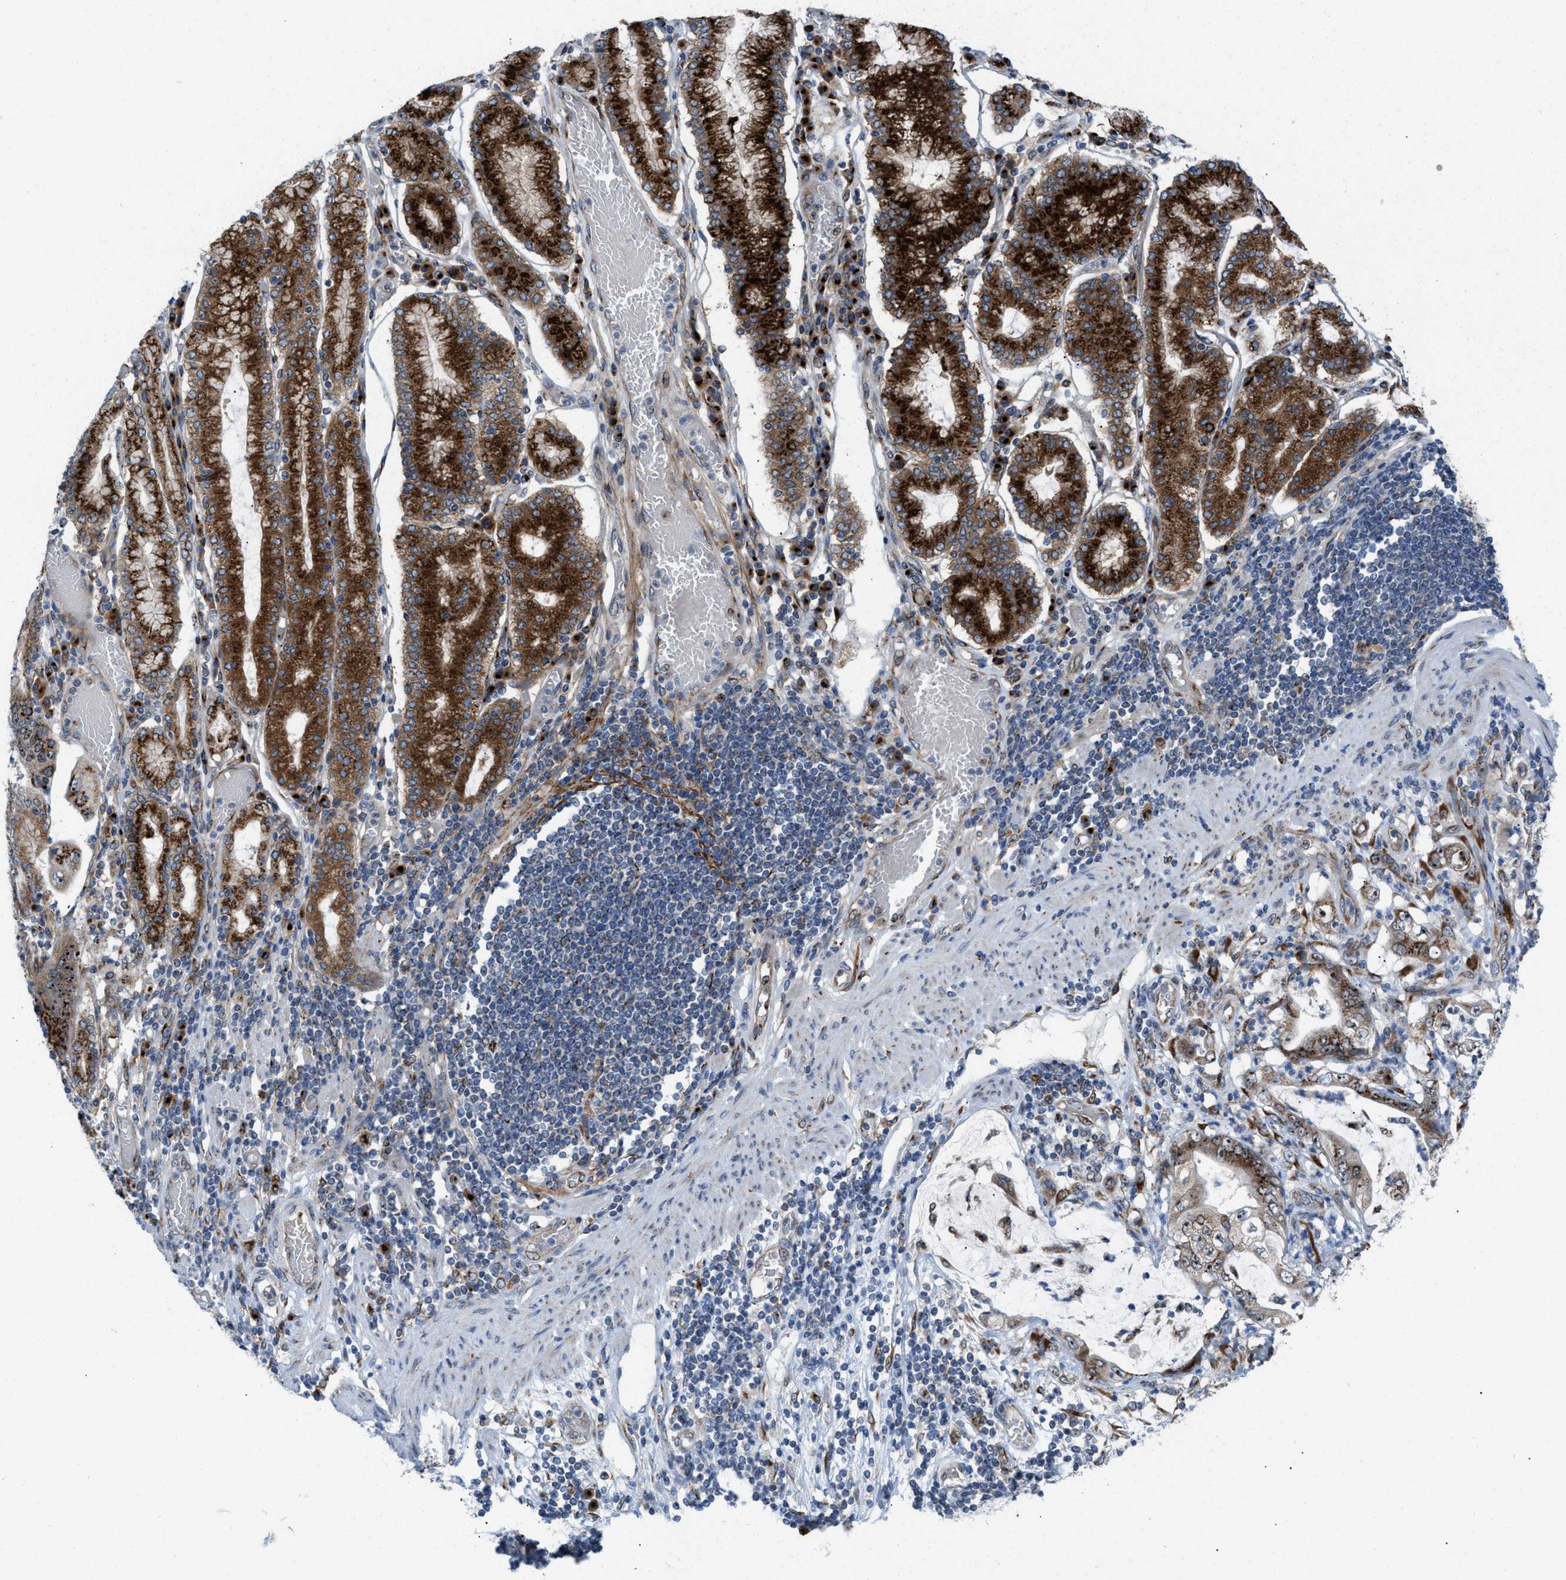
{"staining": {"intensity": "strong", "quantity": ">75%", "location": "cytoplasmic/membranous"}, "tissue": "stomach cancer", "cell_type": "Tumor cells", "image_type": "cancer", "snomed": [{"axis": "morphology", "description": "Adenocarcinoma, NOS"}, {"axis": "topography", "description": "Stomach"}], "caption": "A histopathology image showing strong cytoplasmic/membranous staining in about >75% of tumor cells in adenocarcinoma (stomach), as visualized by brown immunohistochemical staining.", "gene": "SLC38A10", "patient": {"sex": "female", "age": 73}}